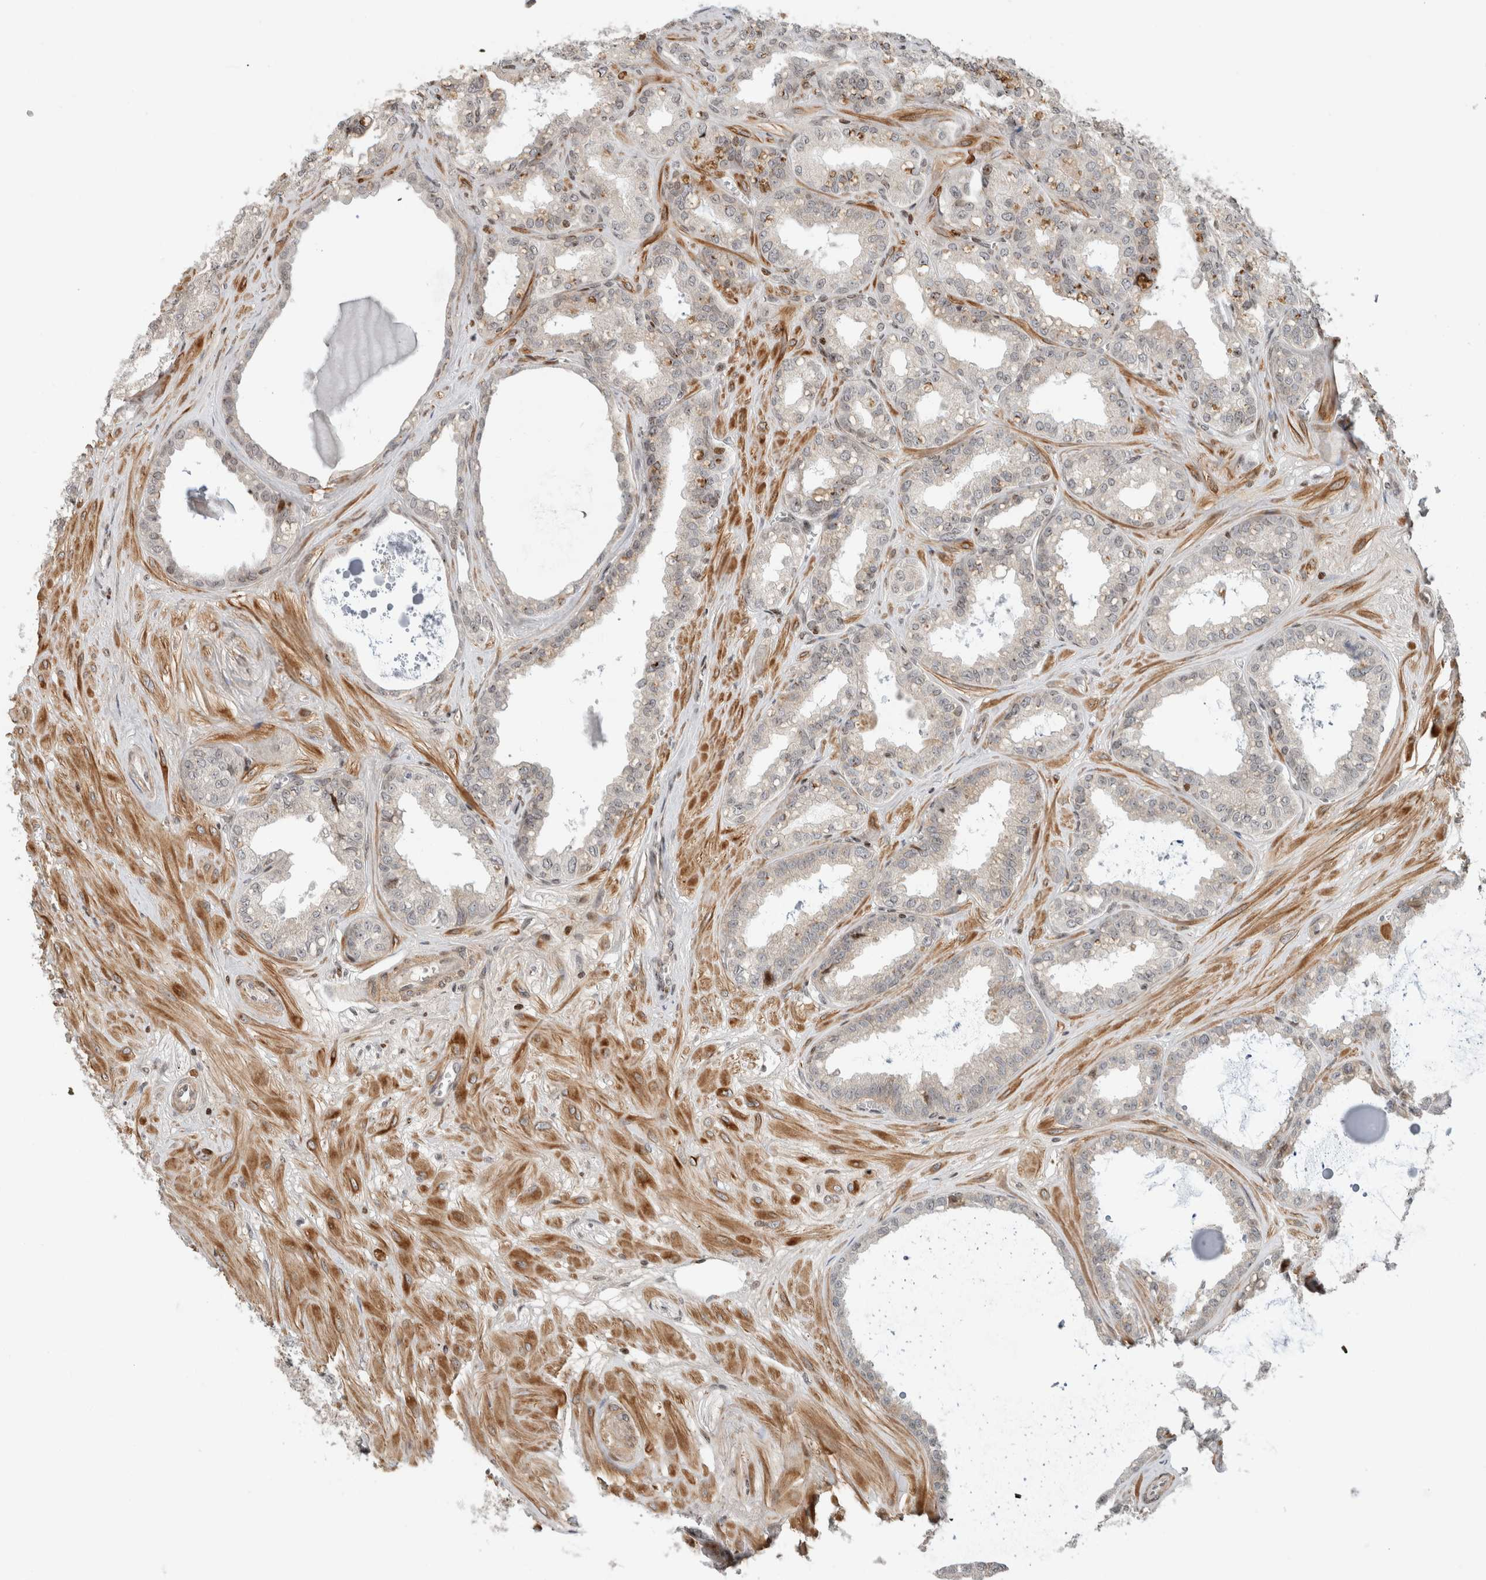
{"staining": {"intensity": "moderate", "quantity": "<25%", "location": "nuclear"}, "tissue": "seminal vesicle", "cell_type": "Glandular cells", "image_type": "normal", "snomed": [{"axis": "morphology", "description": "Normal tissue, NOS"}, {"axis": "topography", "description": "Prostate"}, {"axis": "topography", "description": "Seminal veicle"}], "caption": "Protein staining of benign seminal vesicle shows moderate nuclear positivity in about <25% of glandular cells.", "gene": "GINS4", "patient": {"sex": "male", "age": 51}}